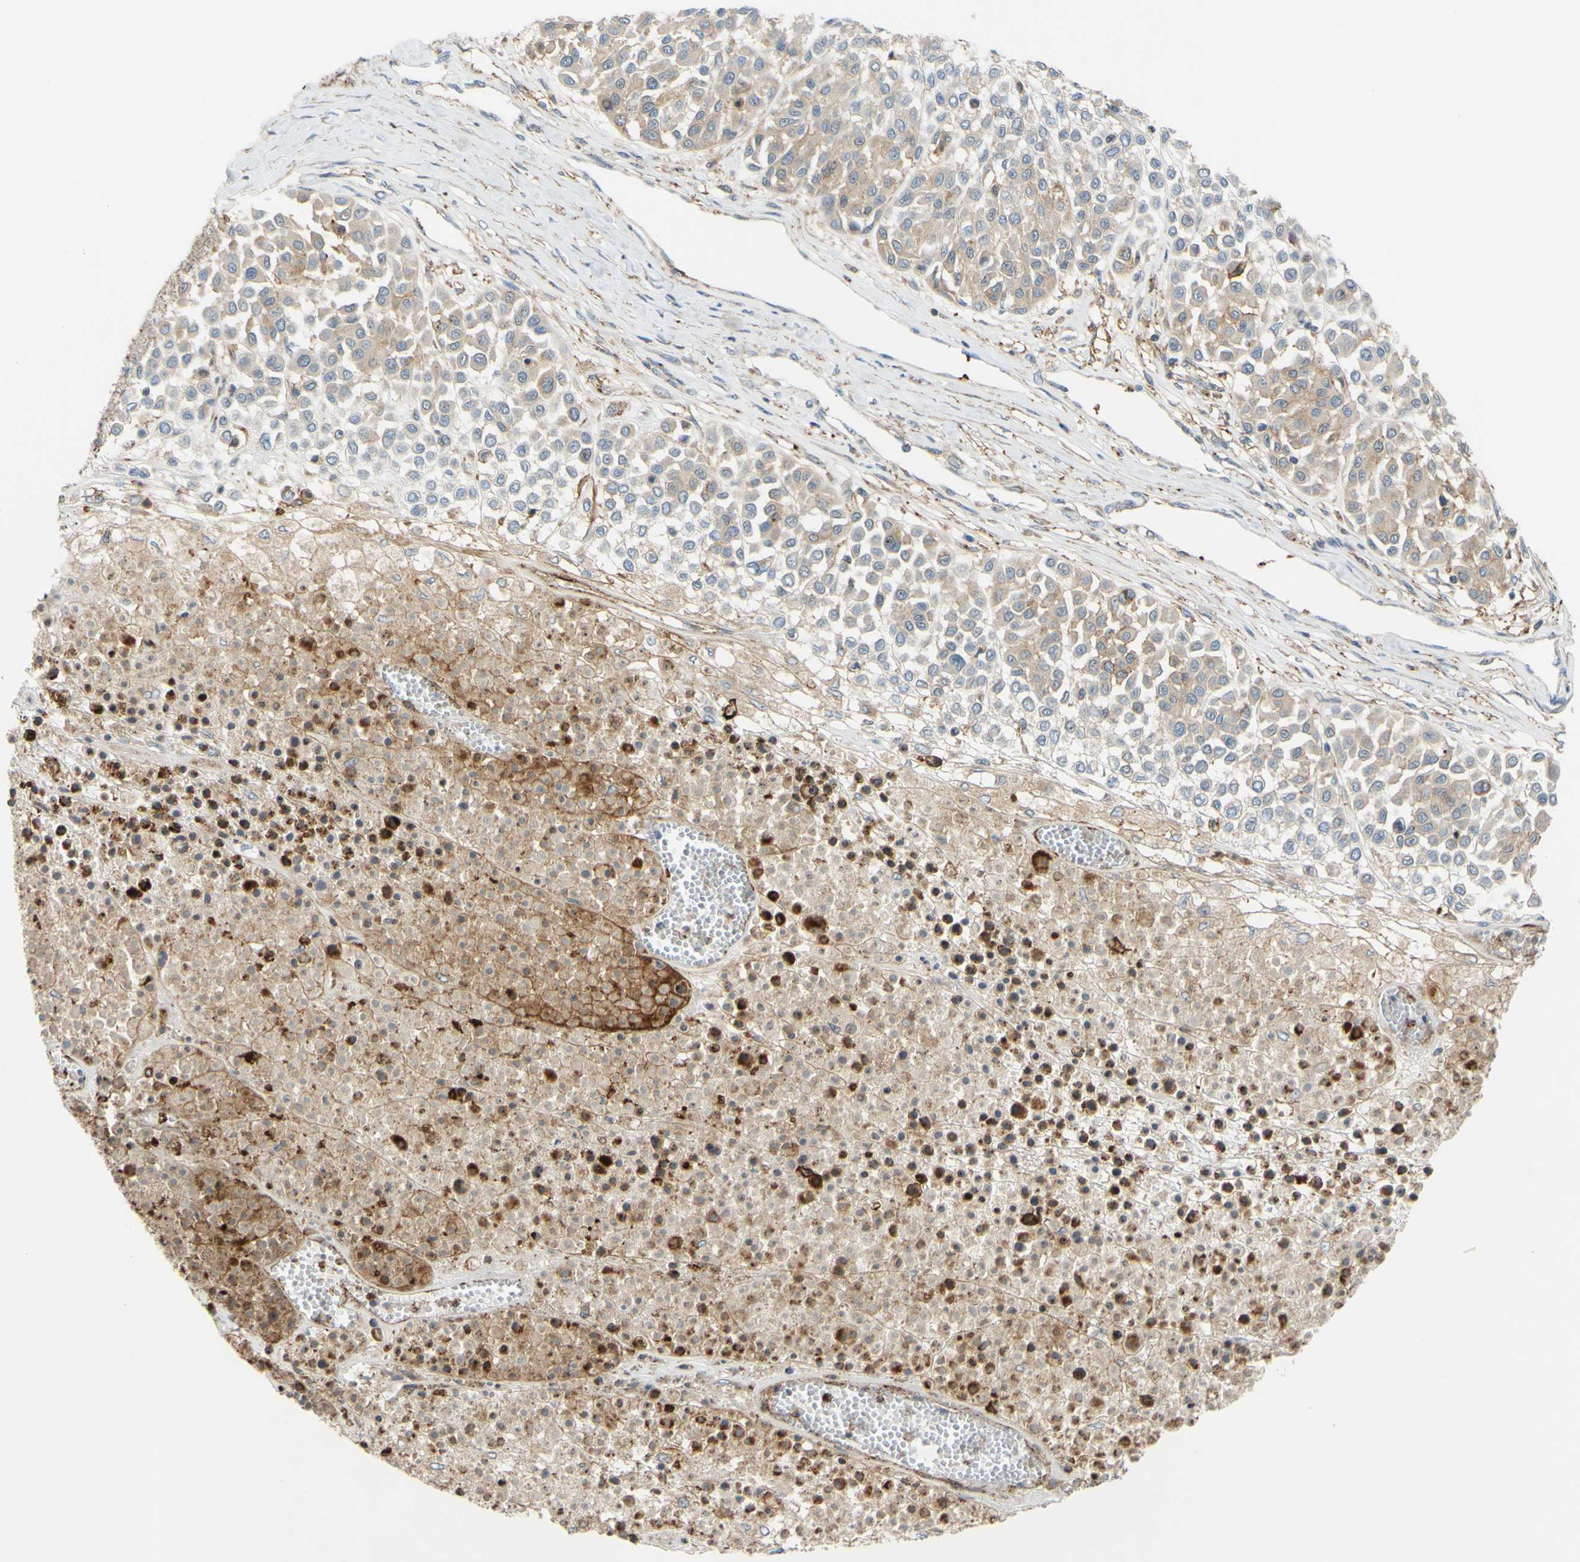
{"staining": {"intensity": "weak", "quantity": "25%-75%", "location": "cytoplasmic/membranous"}, "tissue": "melanoma", "cell_type": "Tumor cells", "image_type": "cancer", "snomed": [{"axis": "morphology", "description": "Malignant melanoma, Metastatic site"}, {"axis": "topography", "description": "Soft tissue"}], "caption": "Tumor cells display low levels of weak cytoplasmic/membranous expression in about 25%-75% of cells in melanoma. (Brightfield microscopy of DAB IHC at high magnification).", "gene": "POR", "patient": {"sex": "male", "age": 41}}